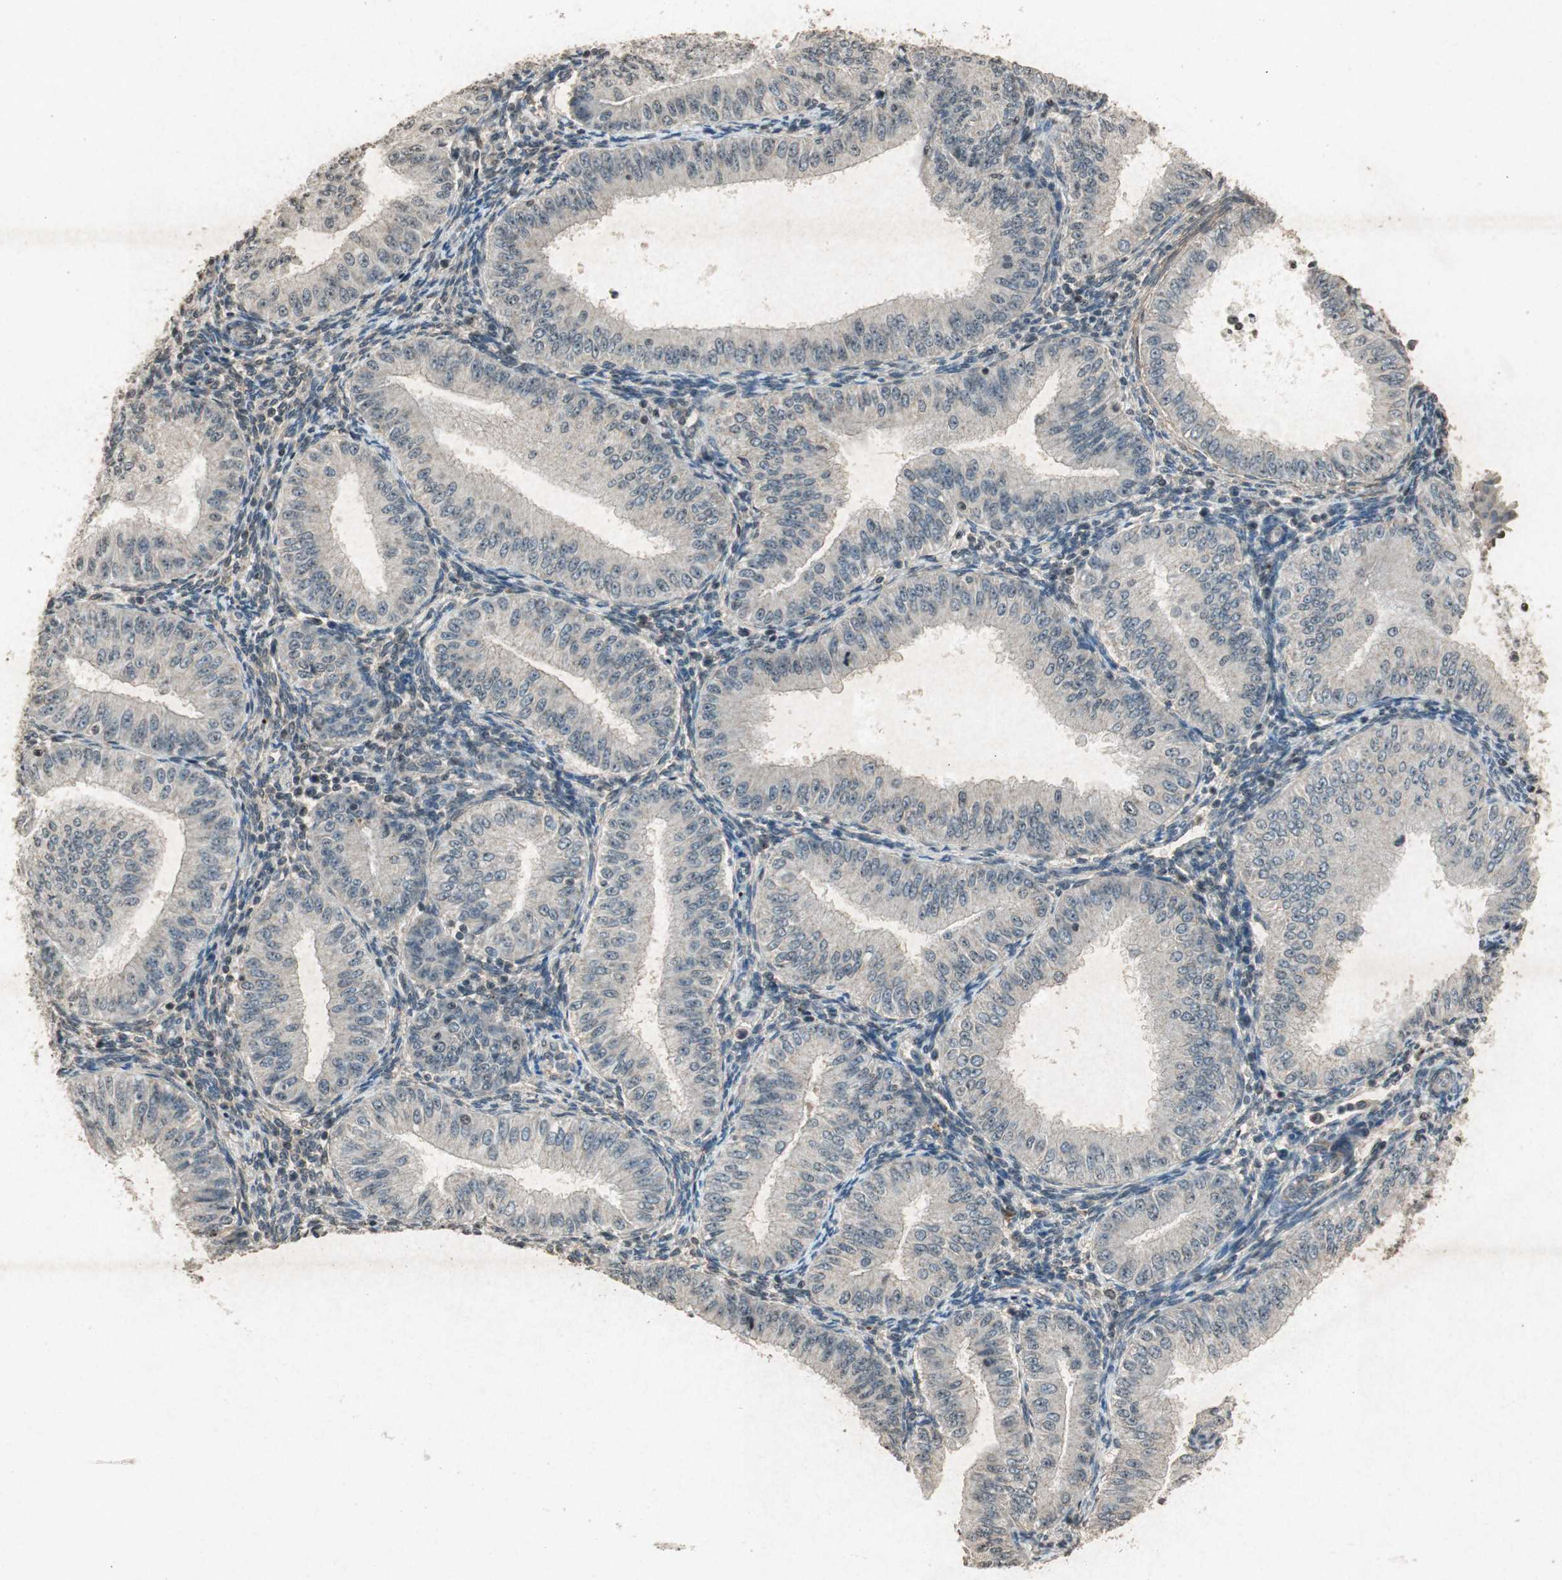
{"staining": {"intensity": "negative", "quantity": "none", "location": "none"}, "tissue": "endometrial cancer", "cell_type": "Tumor cells", "image_type": "cancer", "snomed": [{"axis": "morphology", "description": "Normal tissue, NOS"}, {"axis": "morphology", "description": "Adenocarcinoma, NOS"}, {"axis": "topography", "description": "Endometrium"}], "caption": "DAB (3,3'-diaminobenzidine) immunohistochemical staining of endometrial adenocarcinoma displays no significant positivity in tumor cells. (Brightfield microscopy of DAB immunohistochemistry at high magnification).", "gene": "PRKG1", "patient": {"sex": "female", "age": 53}}